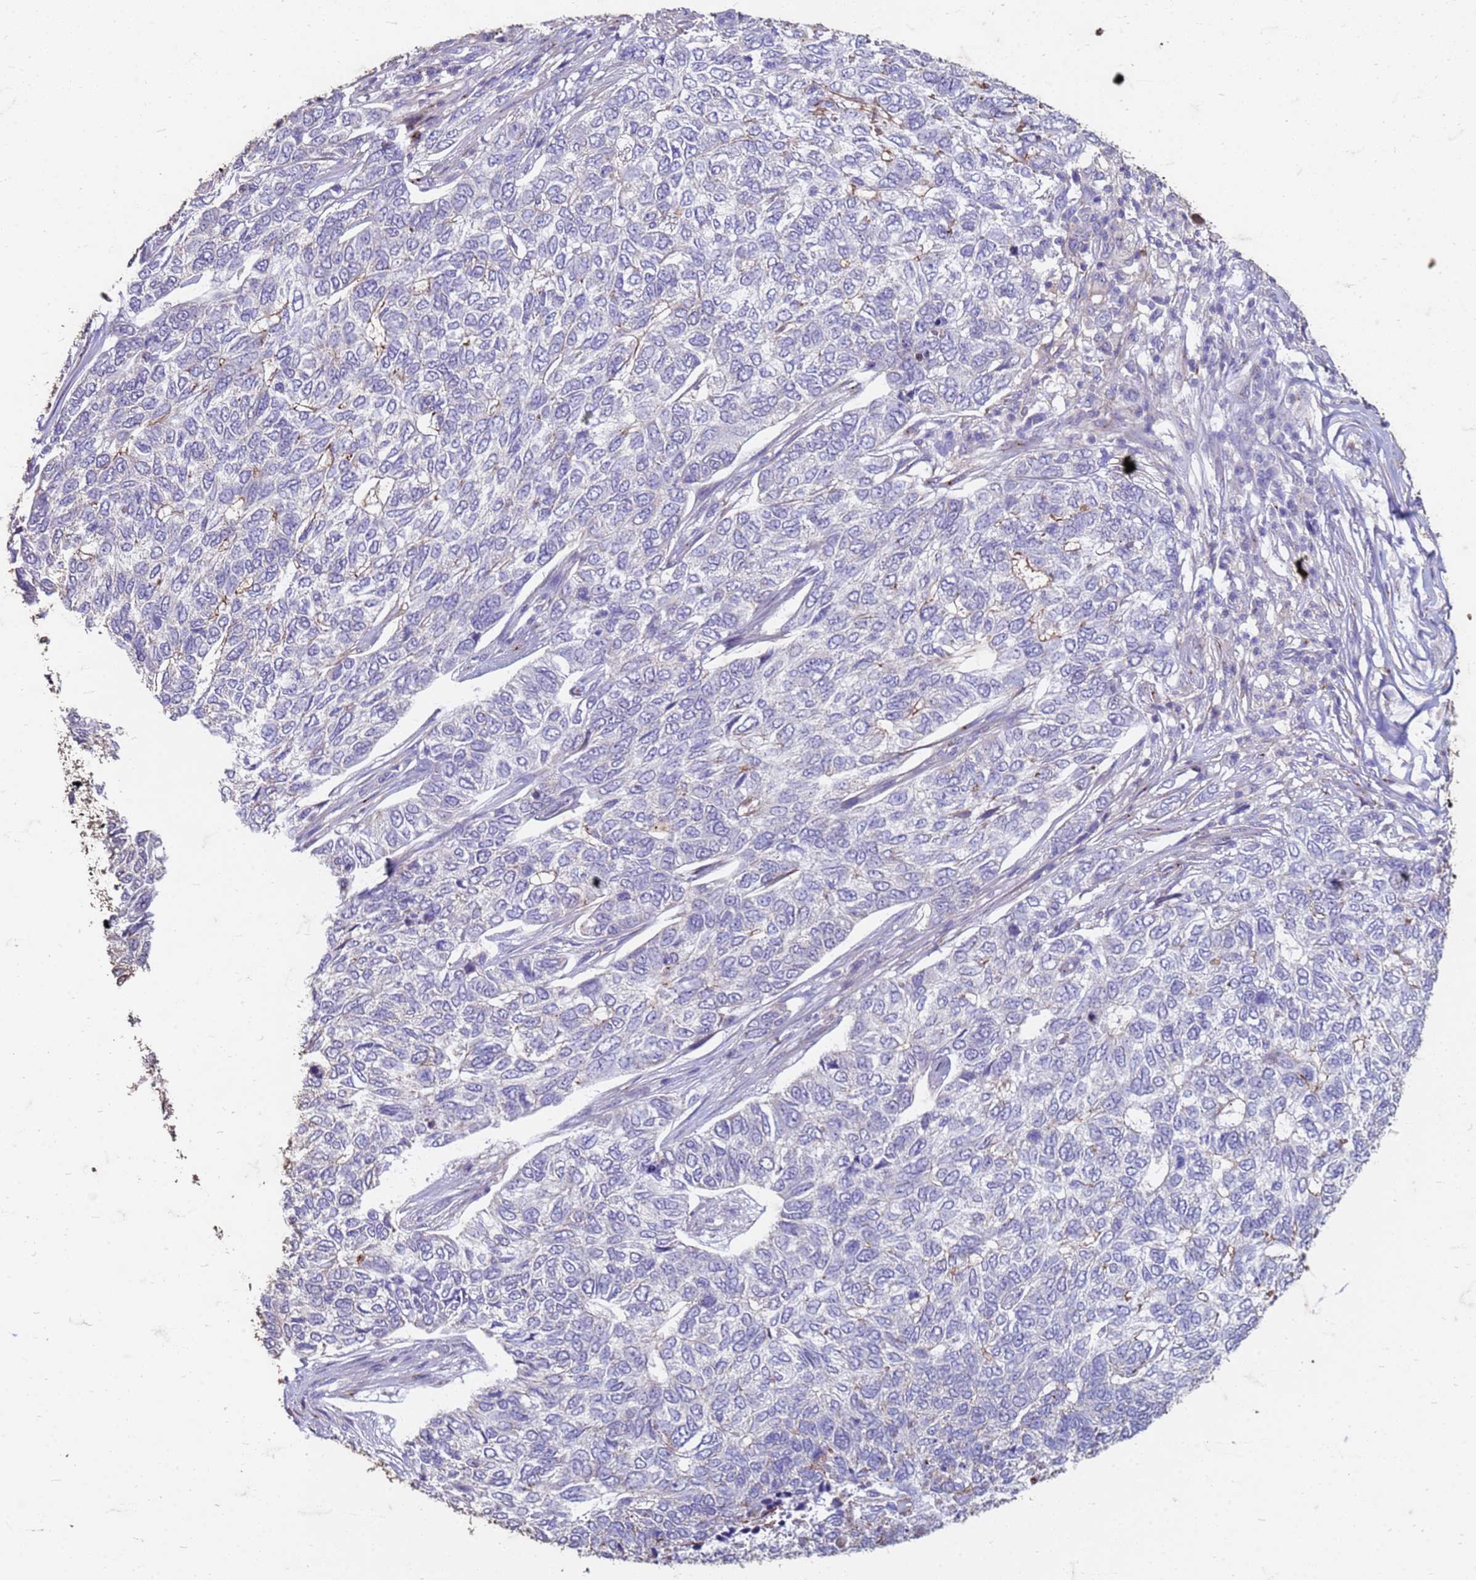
{"staining": {"intensity": "negative", "quantity": "none", "location": "none"}, "tissue": "skin cancer", "cell_type": "Tumor cells", "image_type": "cancer", "snomed": [{"axis": "morphology", "description": "Basal cell carcinoma"}, {"axis": "topography", "description": "Skin"}], "caption": "Image shows no significant protein expression in tumor cells of basal cell carcinoma (skin). The staining is performed using DAB brown chromogen with nuclei counter-stained in using hematoxylin.", "gene": "SLC25A15", "patient": {"sex": "female", "age": 65}}